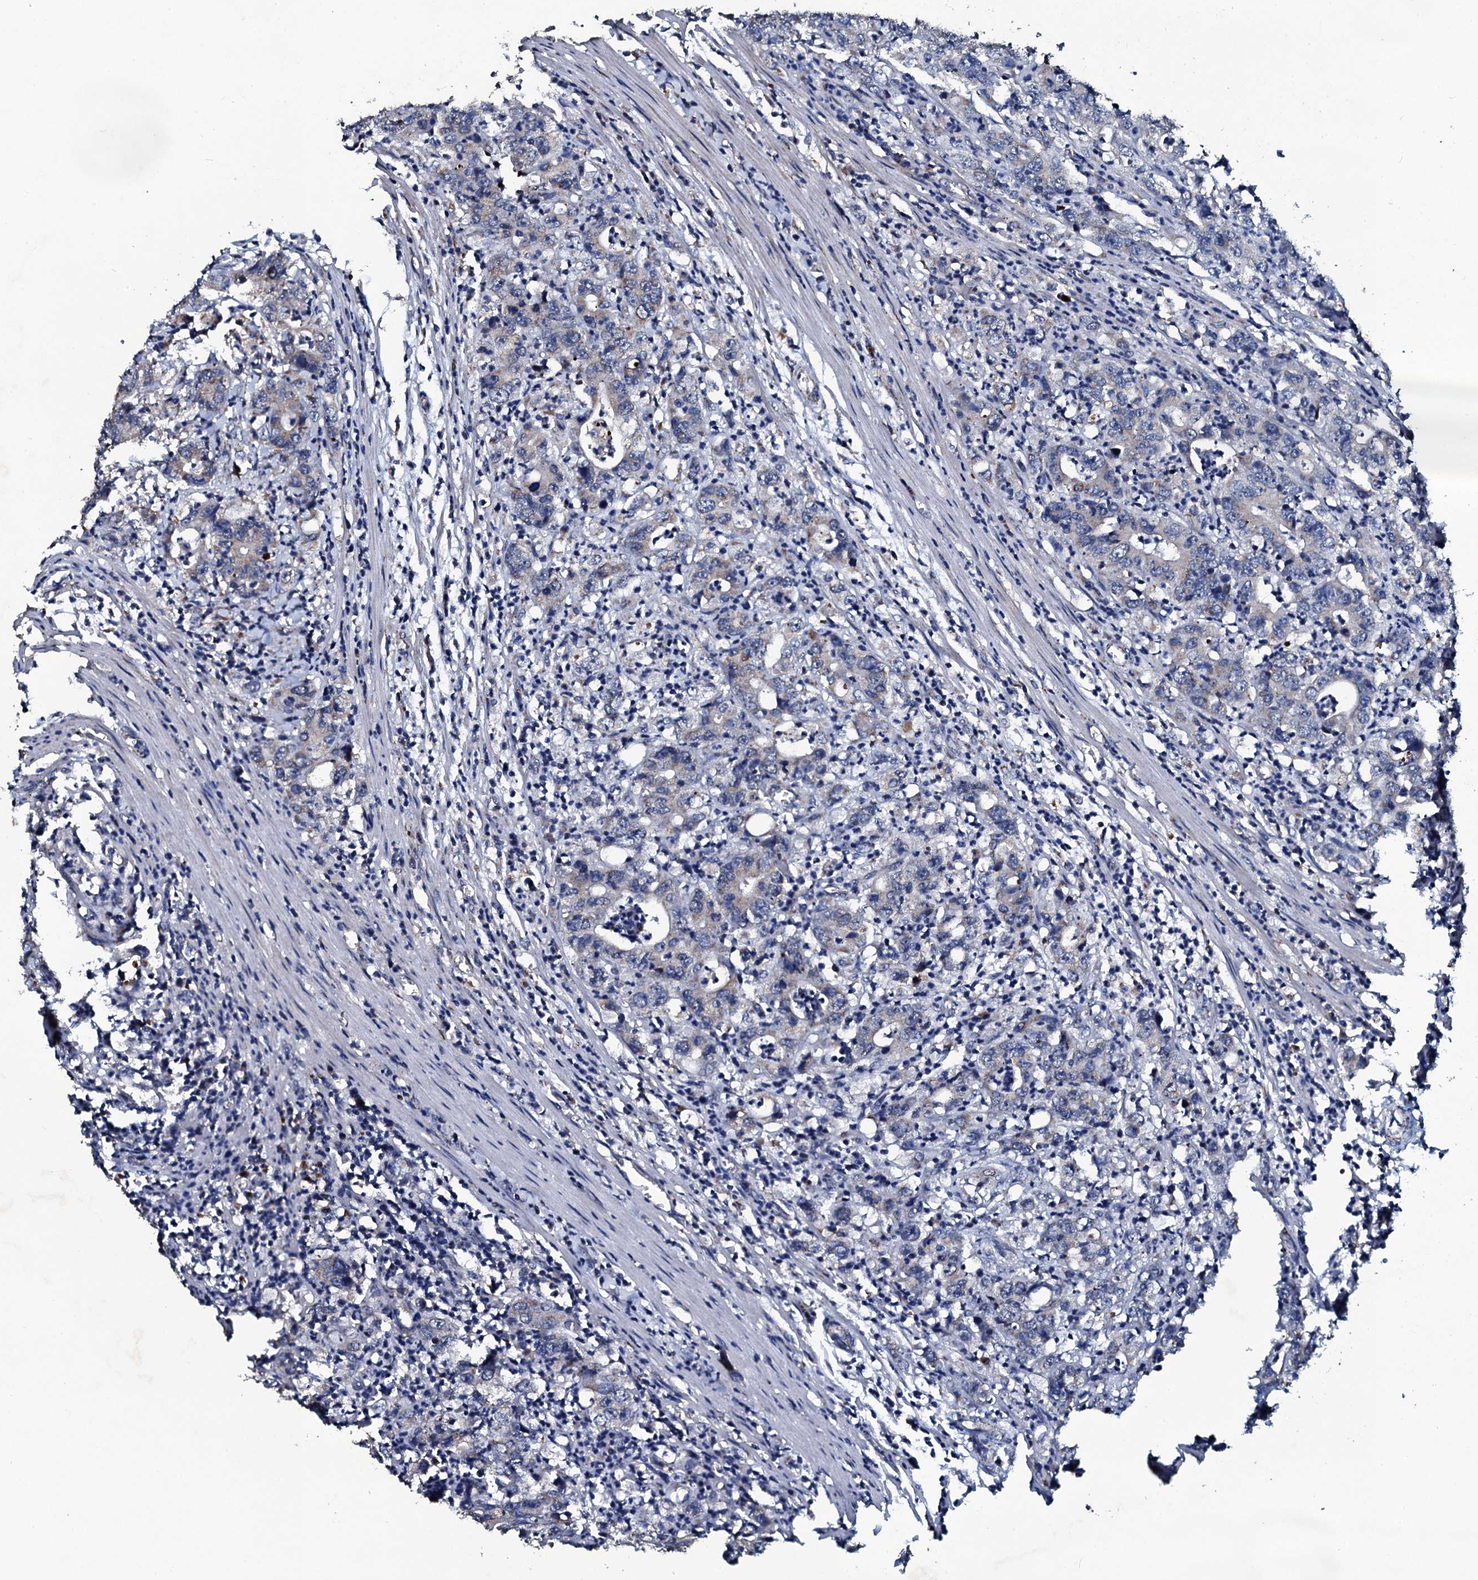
{"staining": {"intensity": "negative", "quantity": "none", "location": "none"}, "tissue": "colorectal cancer", "cell_type": "Tumor cells", "image_type": "cancer", "snomed": [{"axis": "morphology", "description": "Adenocarcinoma, NOS"}, {"axis": "topography", "description": "Colon"}], "caption": "Colorectal adenocarcinoma was stained to show a protein in brown. There is no significant positivity in tumor cells.", "gene": "DYNC2I2", "patient": {"sex": "female", "age": 75}}